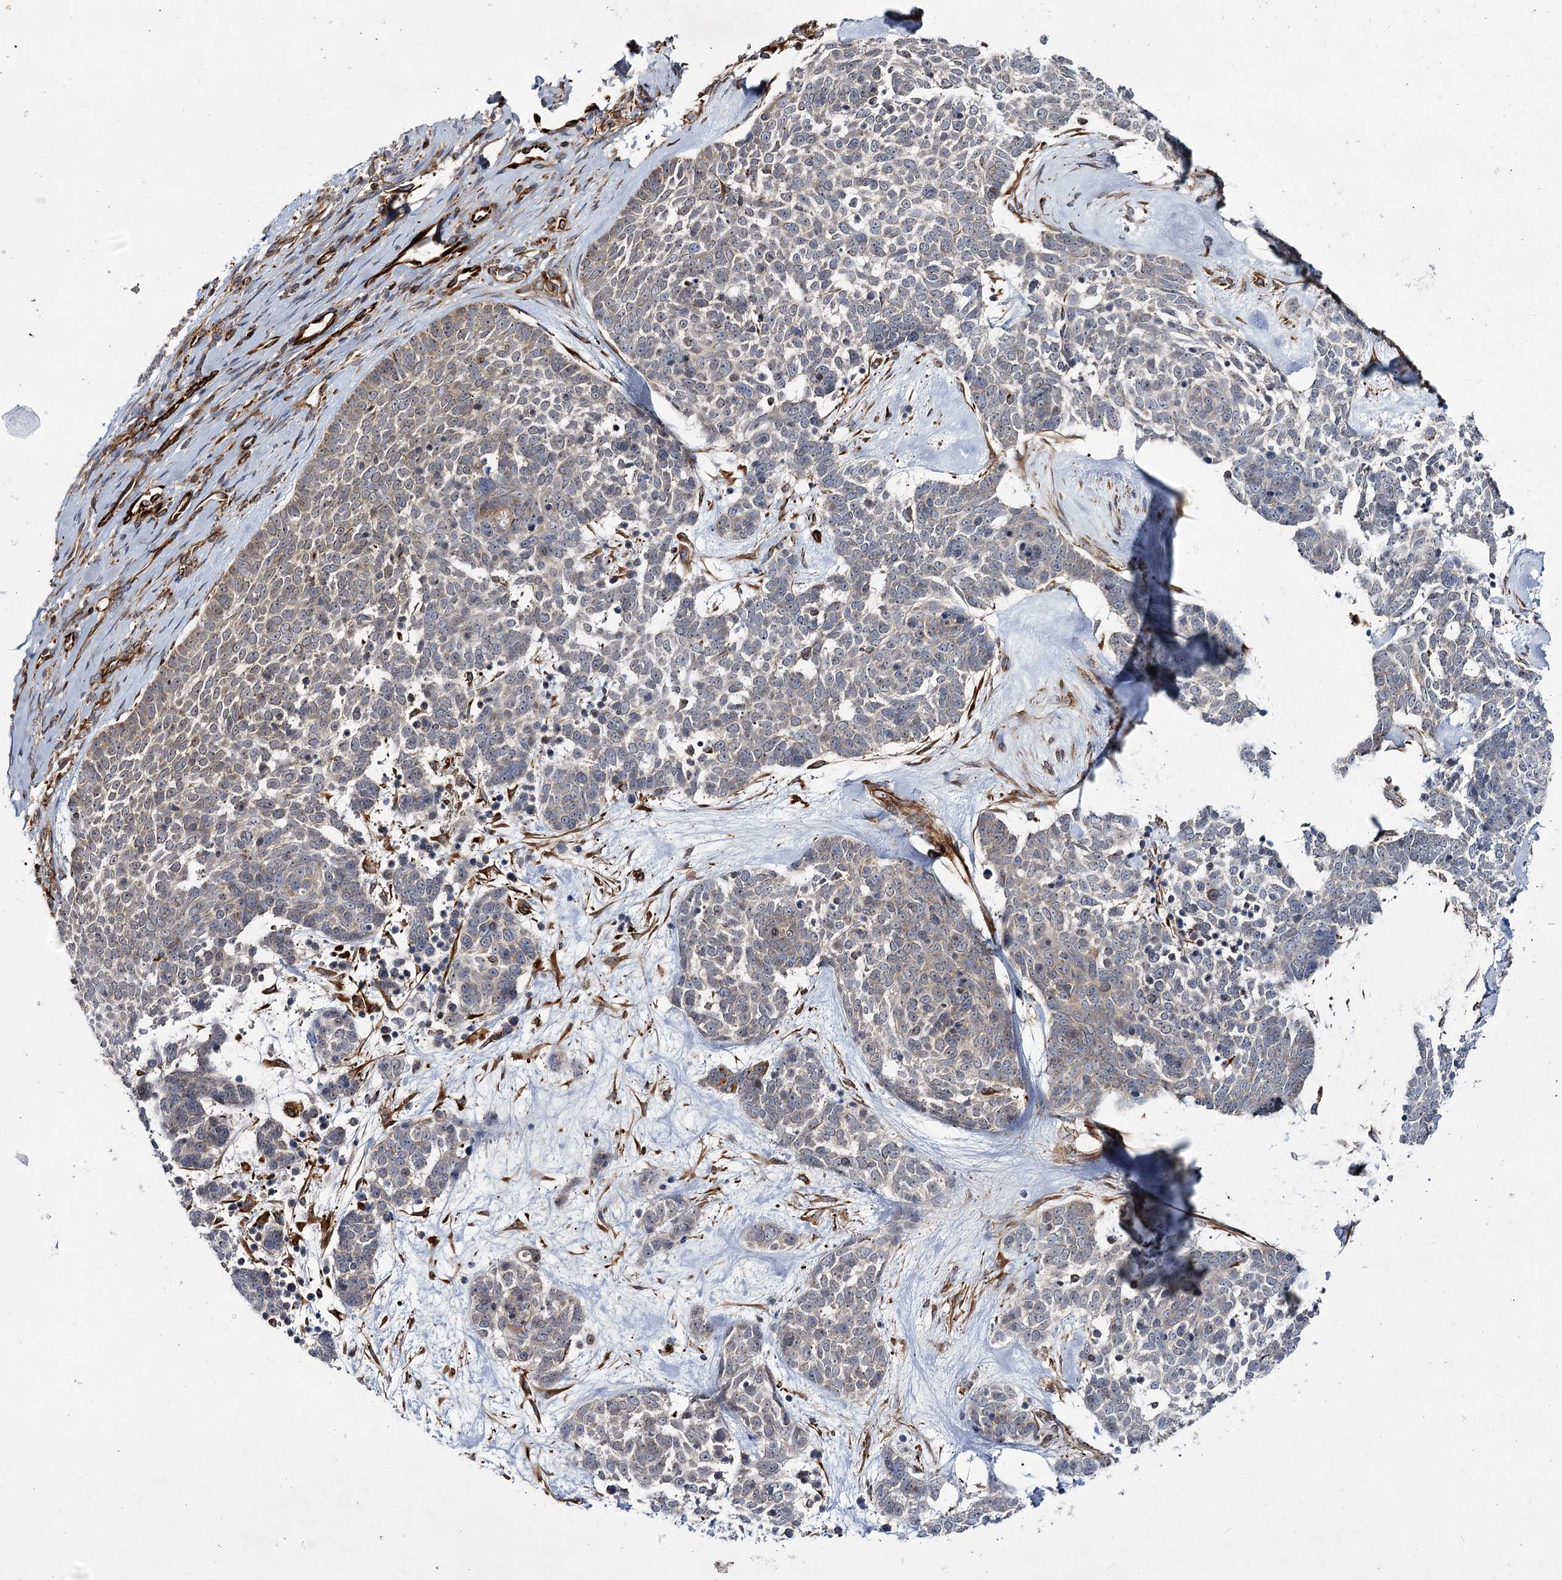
{"staining": {"intensity": "negative", "quantity": "none", "location": "none"}, "tissue": "skin cancer", "cell_type": "Tumor cells", "image_type": "cancer", "snomed": [{"axis": "morphology", "description": "Basal cell carcinoma"}, {"axis": "topography", "description": "Skin"}], "caption": "There is no significant positivity in tumor cells of skin cancer.", "gene": "DPEP2", "patient": {"sex": "female", "age": 81}}